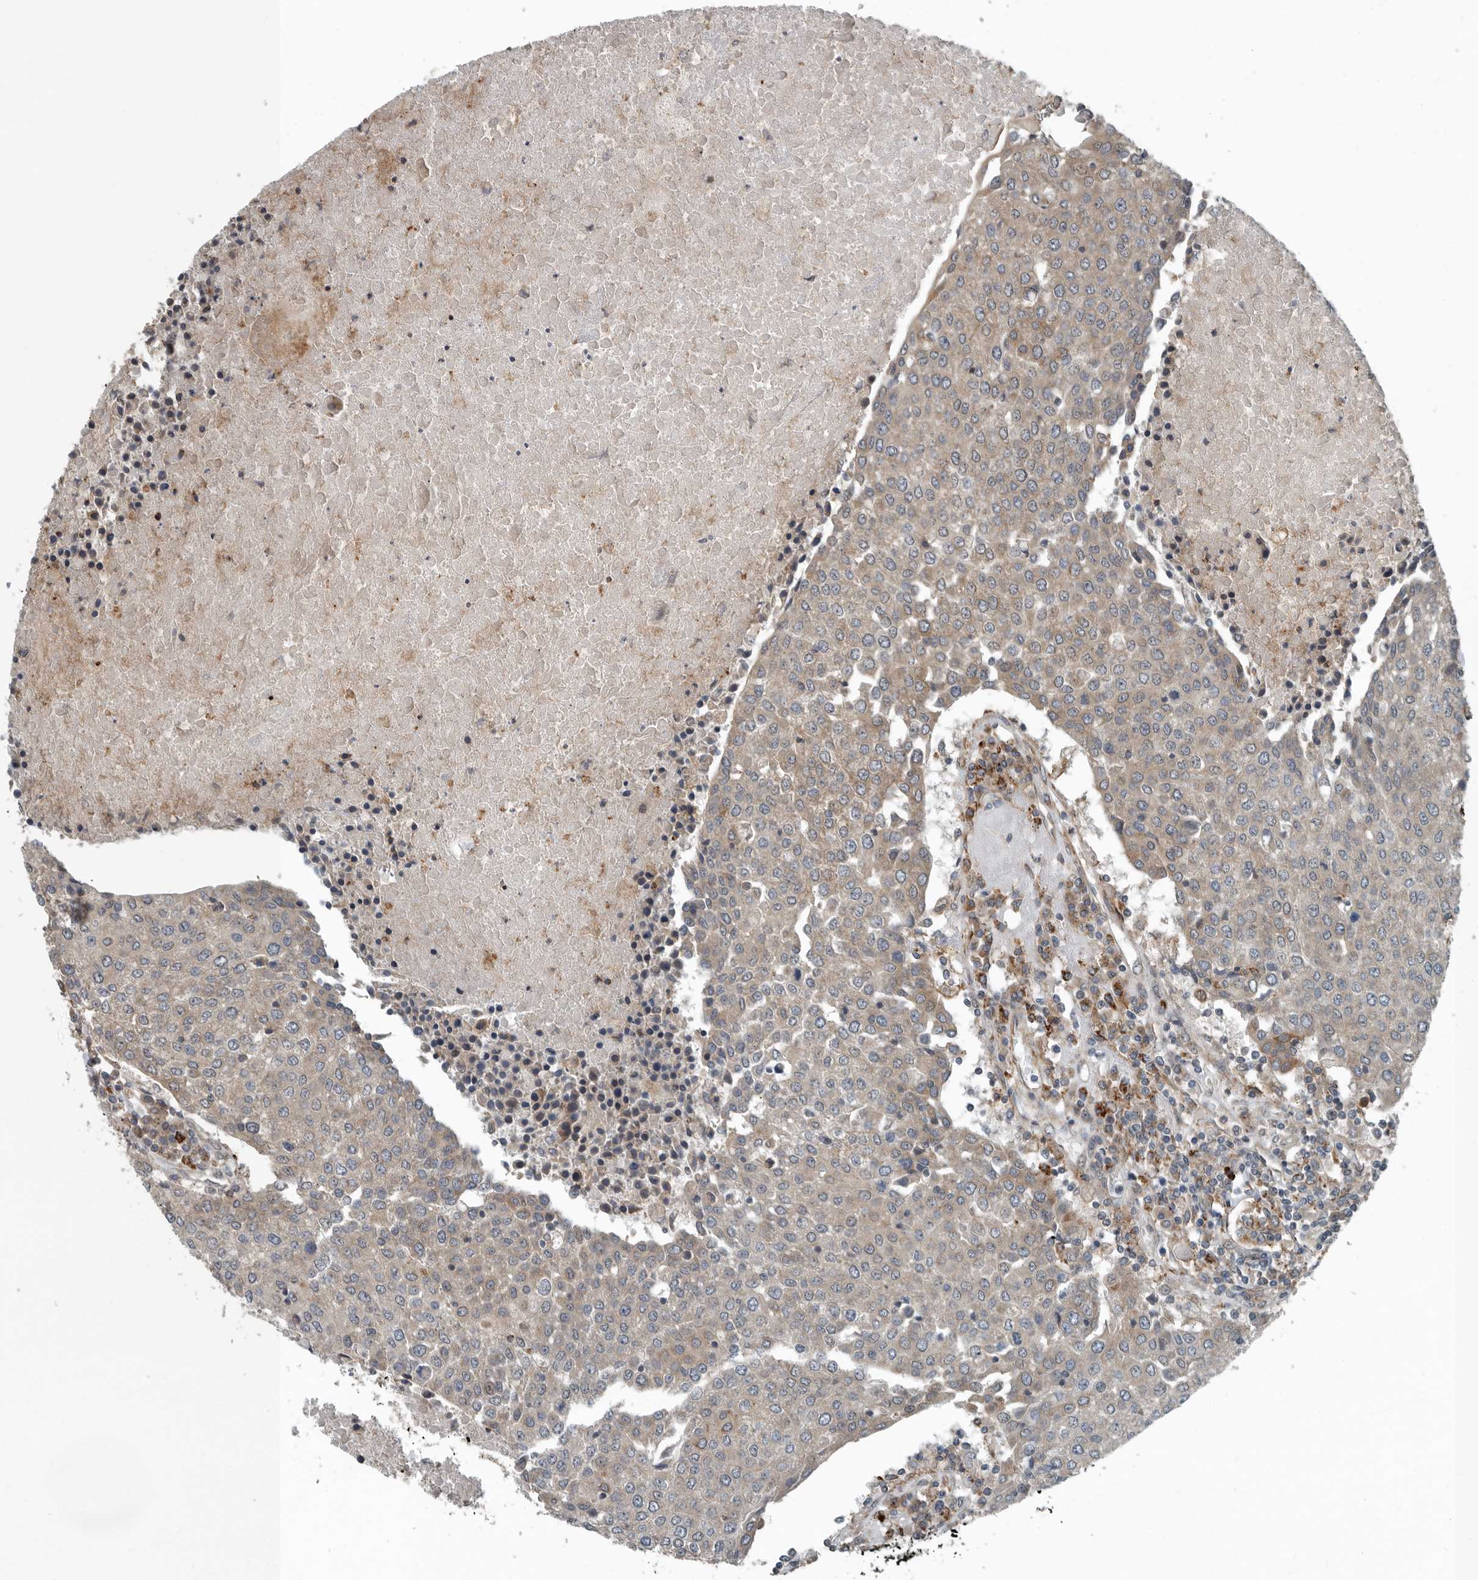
{"staining": {"intensity": "weak", "quantity": "25%-75%", "location": "cytoplasmic/membranous"}, "tissue": "urothelial cancer", "cell_type": "Tumor cells", "image_type": "cancer", "snomed": [{"axis": "morphology", "description": "Urothelial carcinoma, High grade"}, {"axis": "topography", "description": "Urinary bladder"}], "caption": "Immunohistochemical staining of human urothelial cancer exhibits low levels of weak cytoplasmic/membranous protein positivity in about 25%-75% of tumor cells.", "gene": "AMFR", "patient": {"sex": "female", "age": 85}}